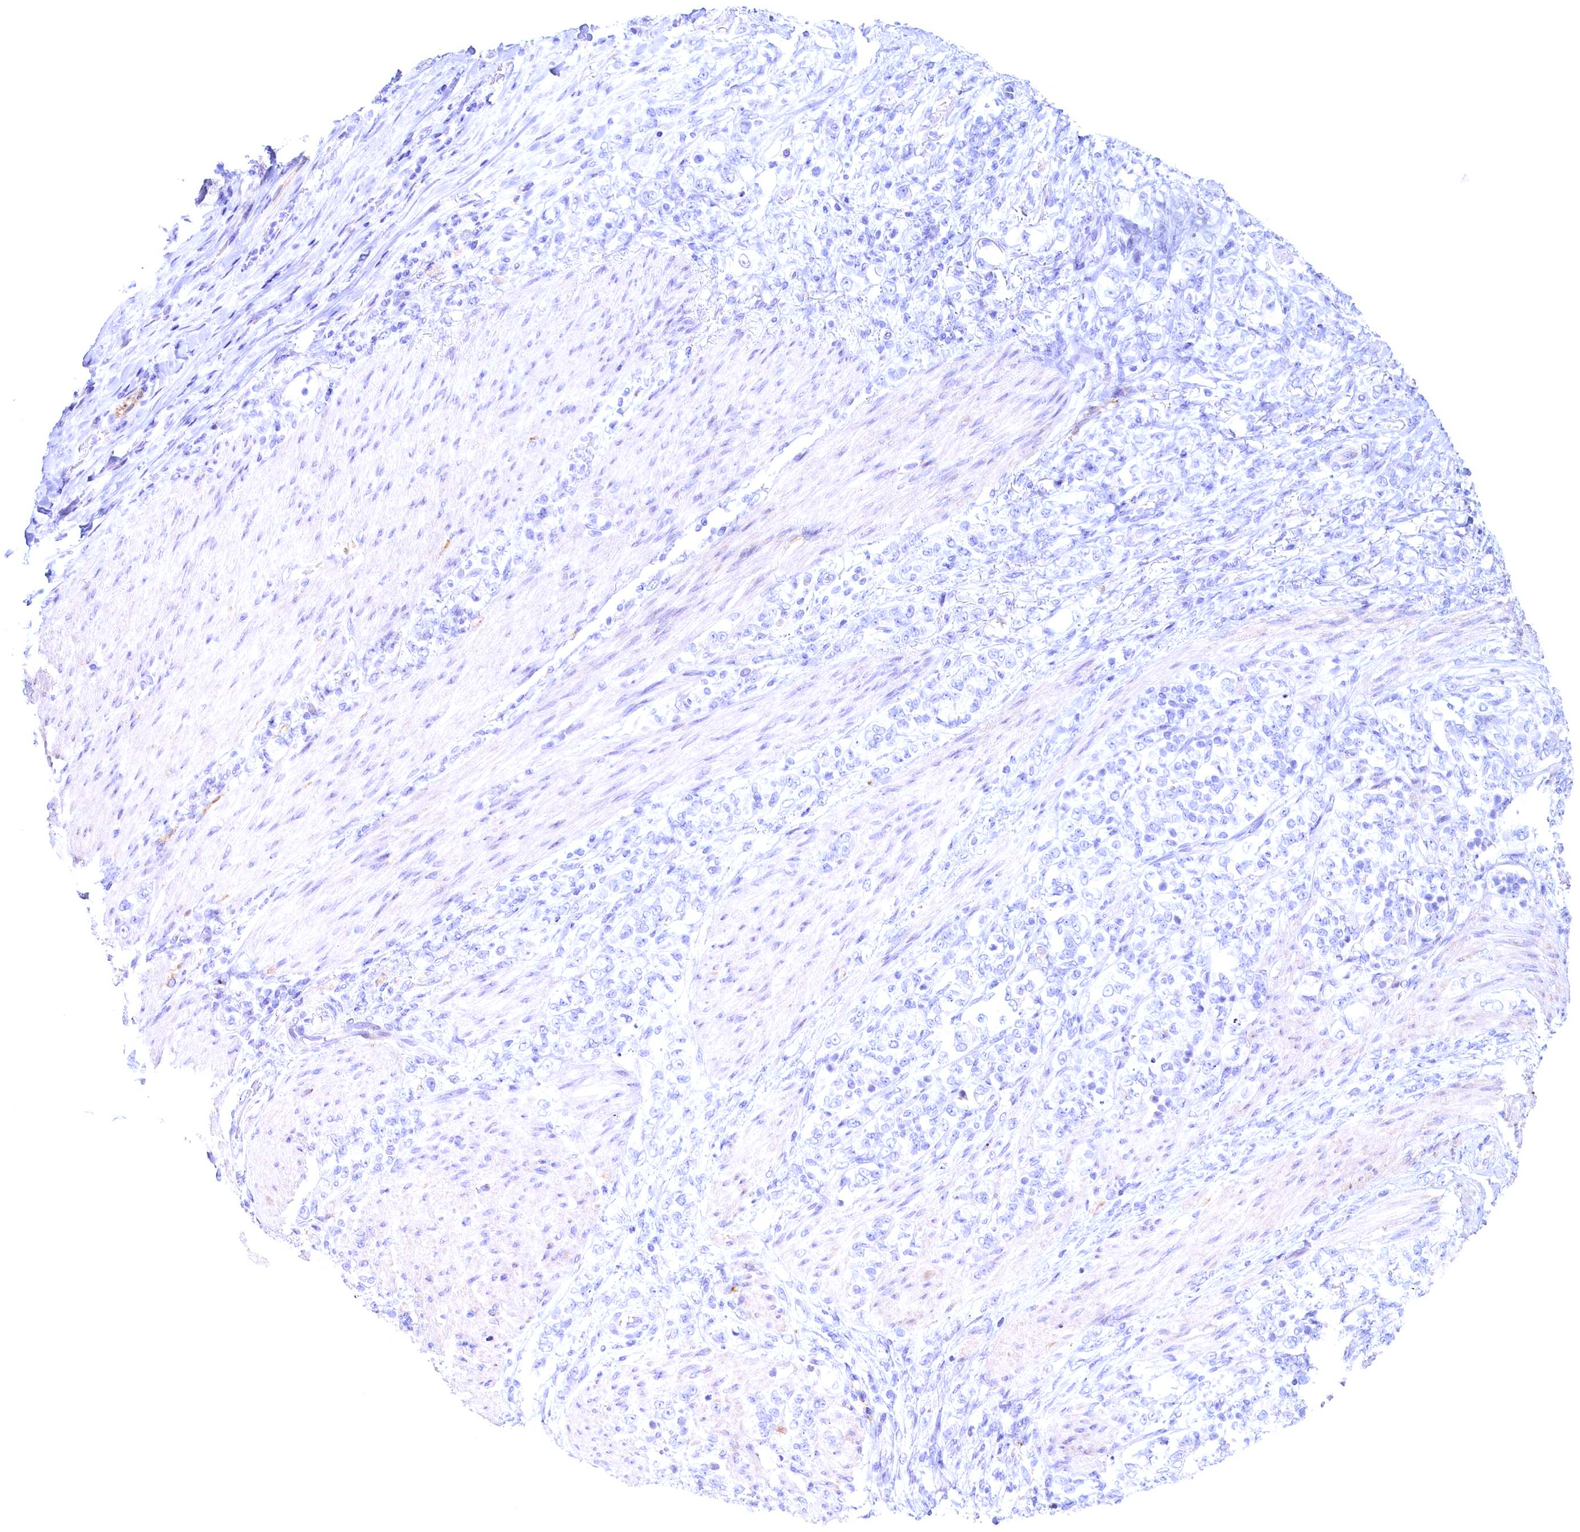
{"staining": {"intensity": "negative", "quantity": "none", "location": "none"}, "tissue": "stomach cancer", "cell_type": "Tumor cells", "image_type": "cancer", "snomed": [{"axis": "morphology", "description": "Adenocarcinoma, NOS"}, {"axis": "topography", "description": "Stomach"}], "caption": "DAB immunohistochemical staining of adenocarcinoma (stomach) displays no significant staining in tumor cells.", "gene": "MAP1LC3A", "patient": {"sex": "female", "age": 79}}